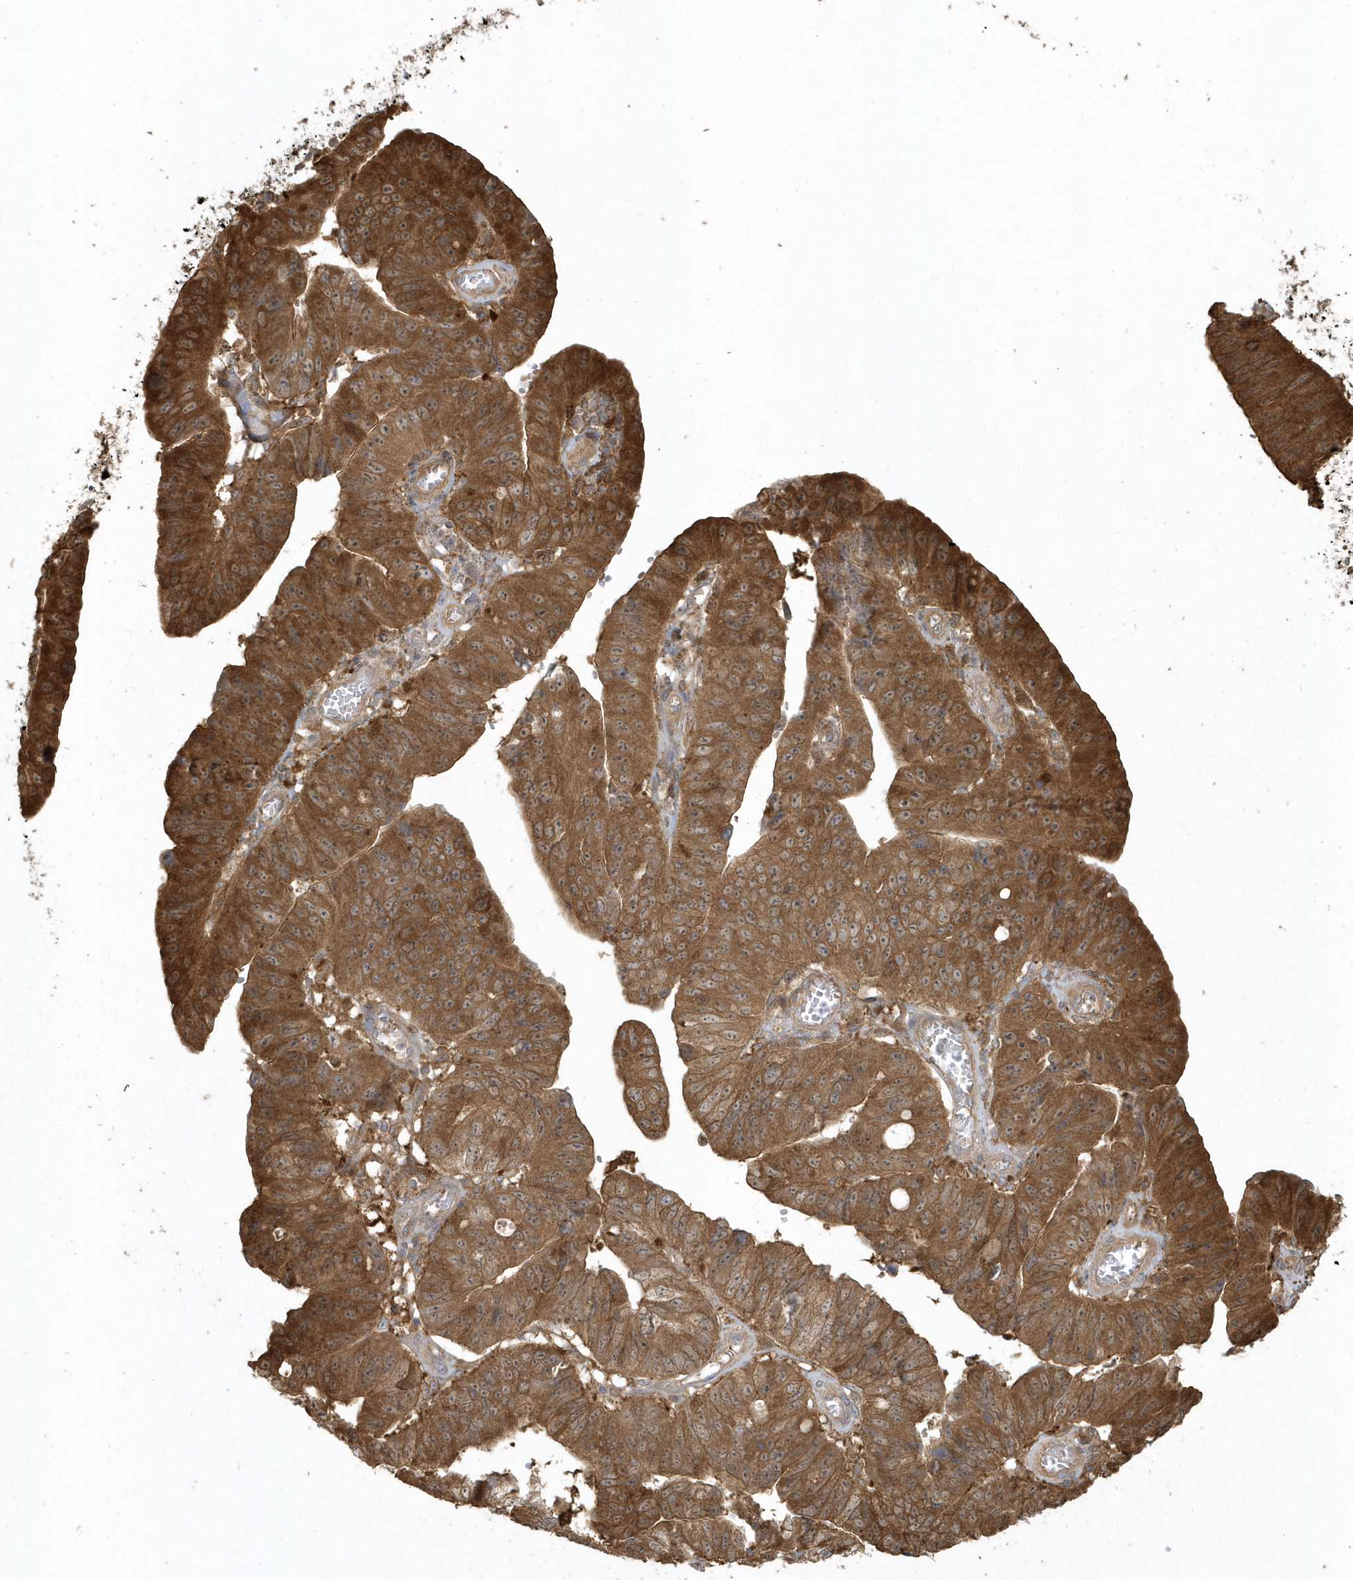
{"staining": {"intensity": "strong", "quantity": ">75%", "location": "cytoplasmic/membranous"}, "tissue": "stomach cancer", "cell_type": "Tumor cells", "image_type": "cancer", "snomed": [{"axis": "morphology", "description": "Adenocarcinoma, NOS"}, {"axis": "topography", "description": "Stomach"}], "caption": "Human adenocarcinoma (stomach) stained with a brown dye displays strong cytoplasmic/membranous positive expression in approximately >75% of tumor cells.", "gene": "HNMT", "patient": {"sex": "male", "age": 59}}